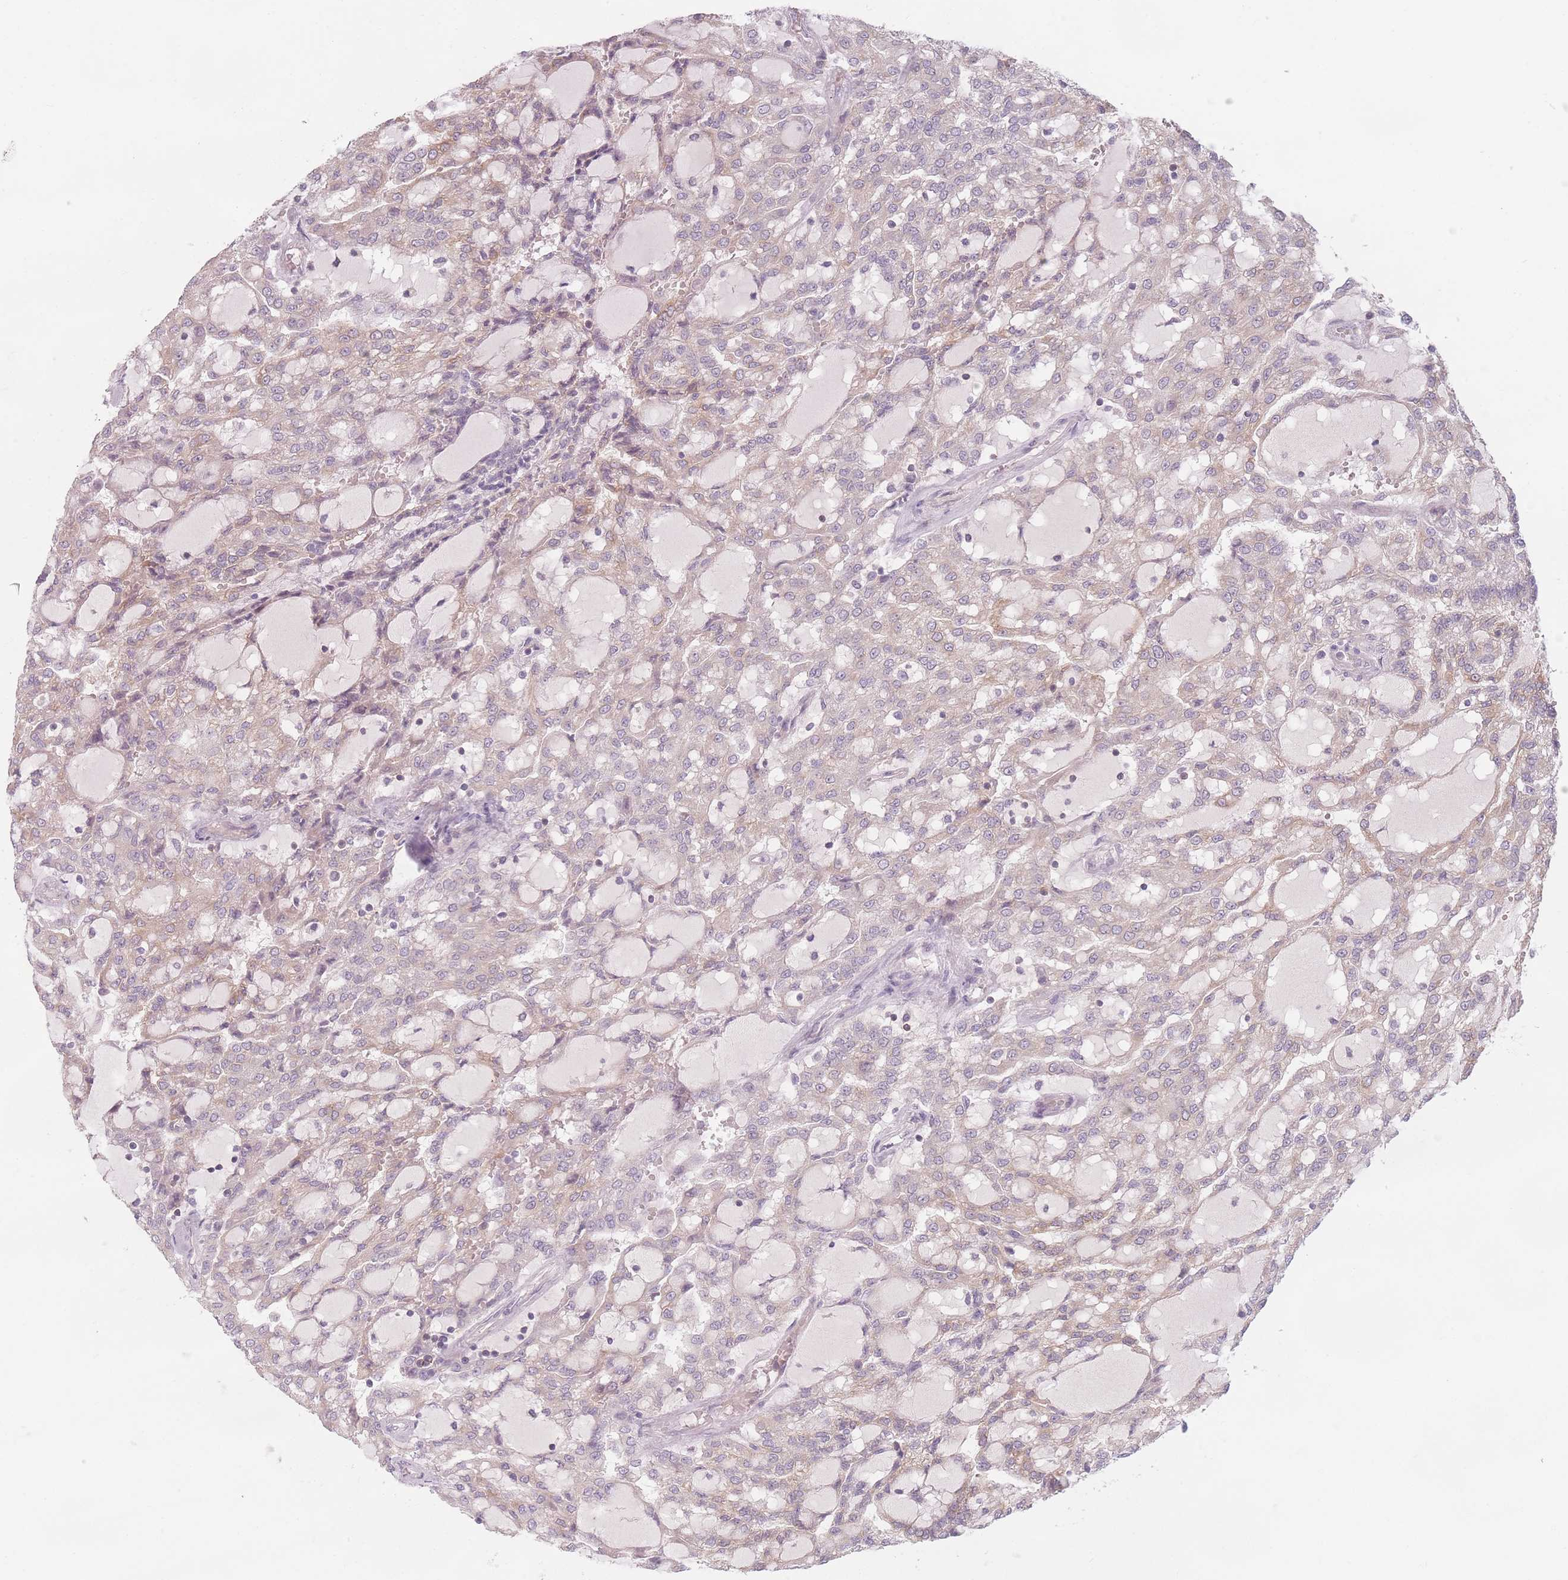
{"staining": {"intensity": "weak", "quantity": "25%-75%", "location": "cytoplasmic/membranous"}, "tissue": "renal cancer", "cell_type": "Tumor cells", "image_type": "cancer", "snomed": [{"axis": "morphology", "description": "Adenocarcinoma, NOS"}, {"axis": "topography", "description": "Kidney"}], "caption": "Adenocarcinoma (renal) stained with a protein marker shows weak staining in tumor cells.", "gene": "NT5DC2", "patient": {"sex": "male", "age": 63}}